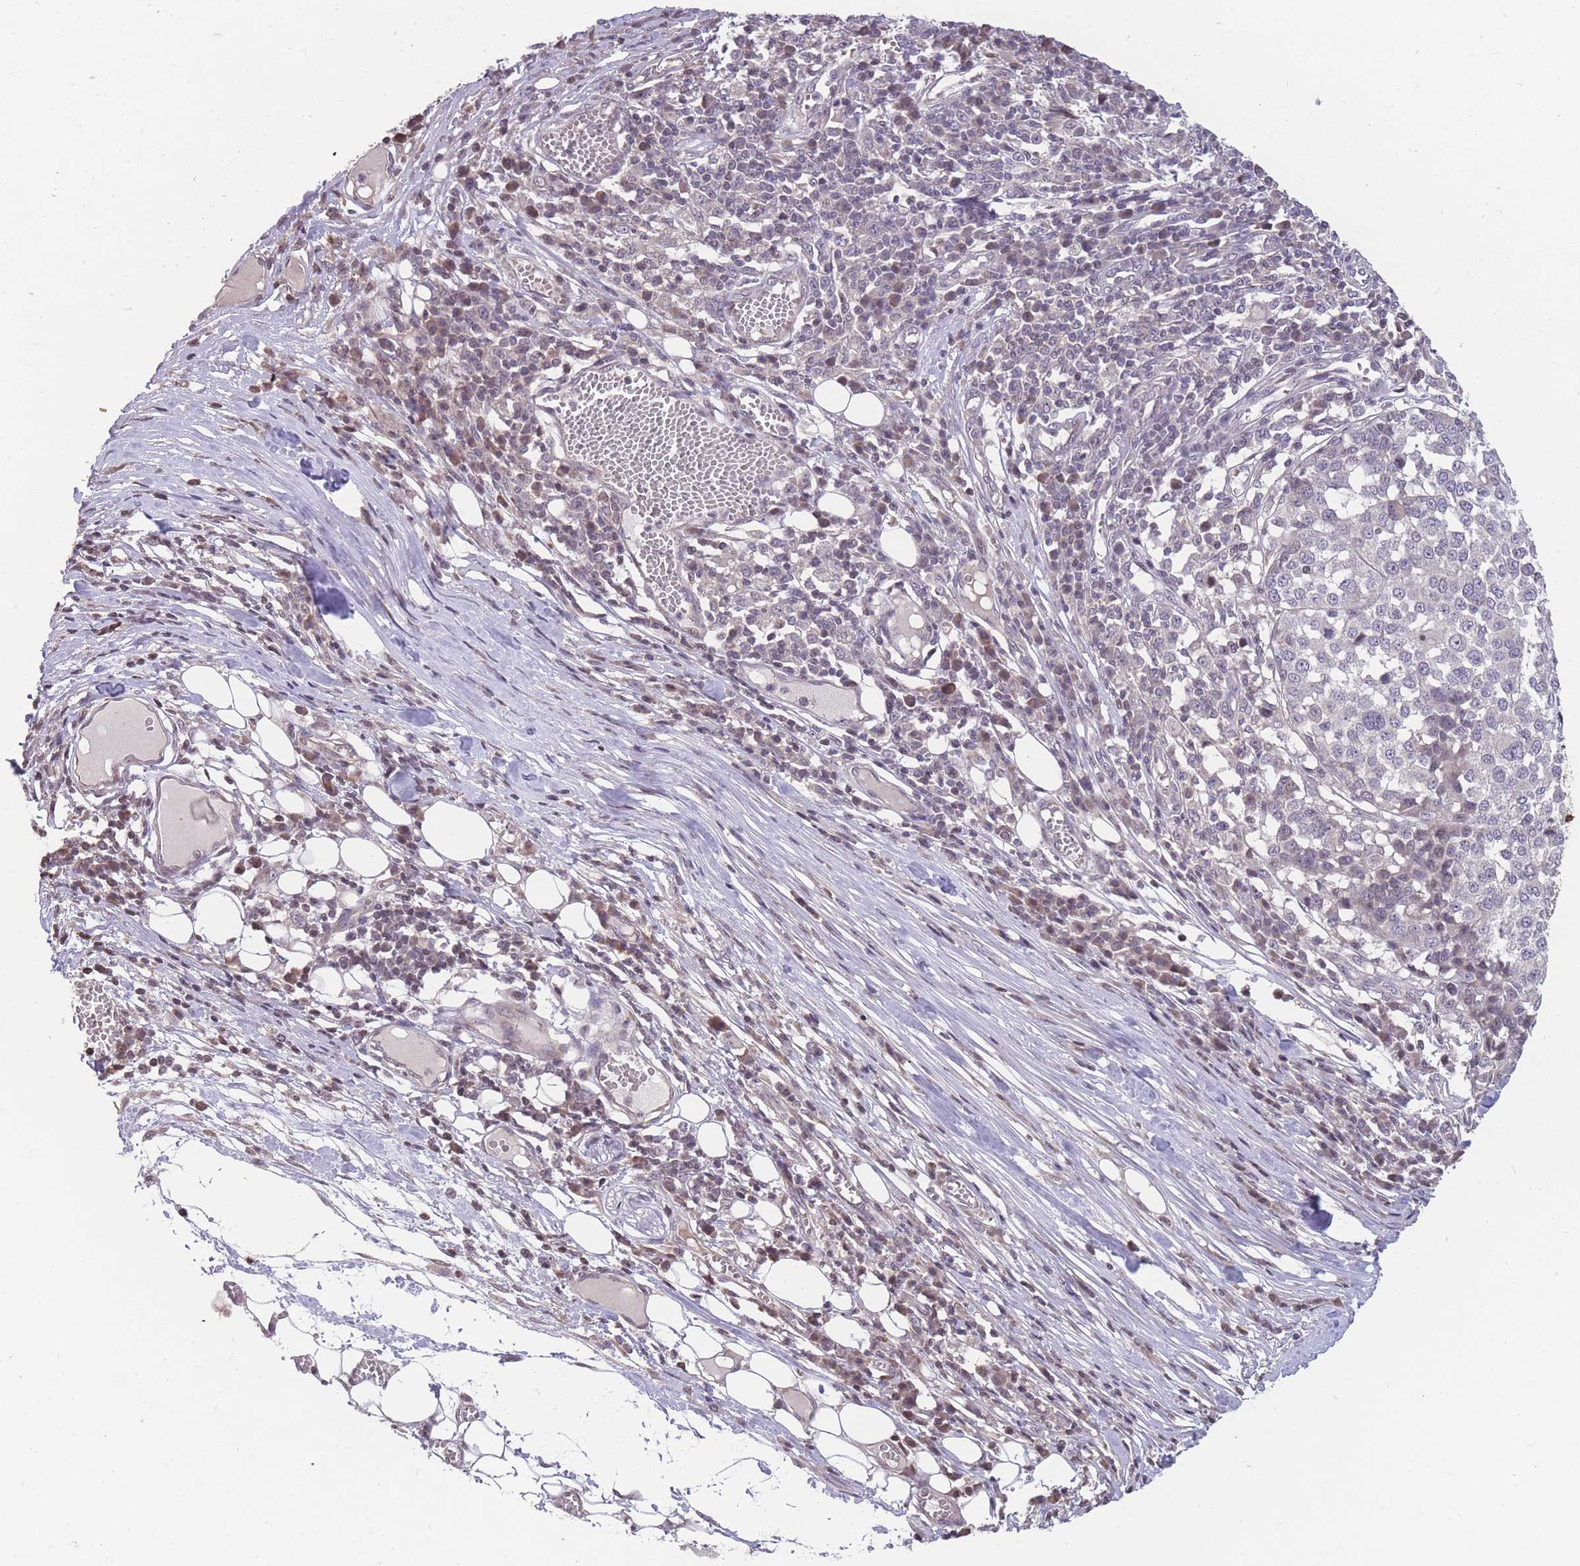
{"staining": {"intensity": "negative", "quantity": "none", "location": "none"}, "tissue": "melanoma", "cell_type": "Tumor cells", "image_type": "cancer", "snomed": [{"axis": "morphology", "description": "Malignant melanoma, Metastatic site"}, {"axis": "topography", "description": "Lymph node"}], "caption": "Tumor cells are negative for protein expression in human malignant melanoma (metastatic site).", "gene": "GGT5", "patient": {"sex": "male", "age": 44}}